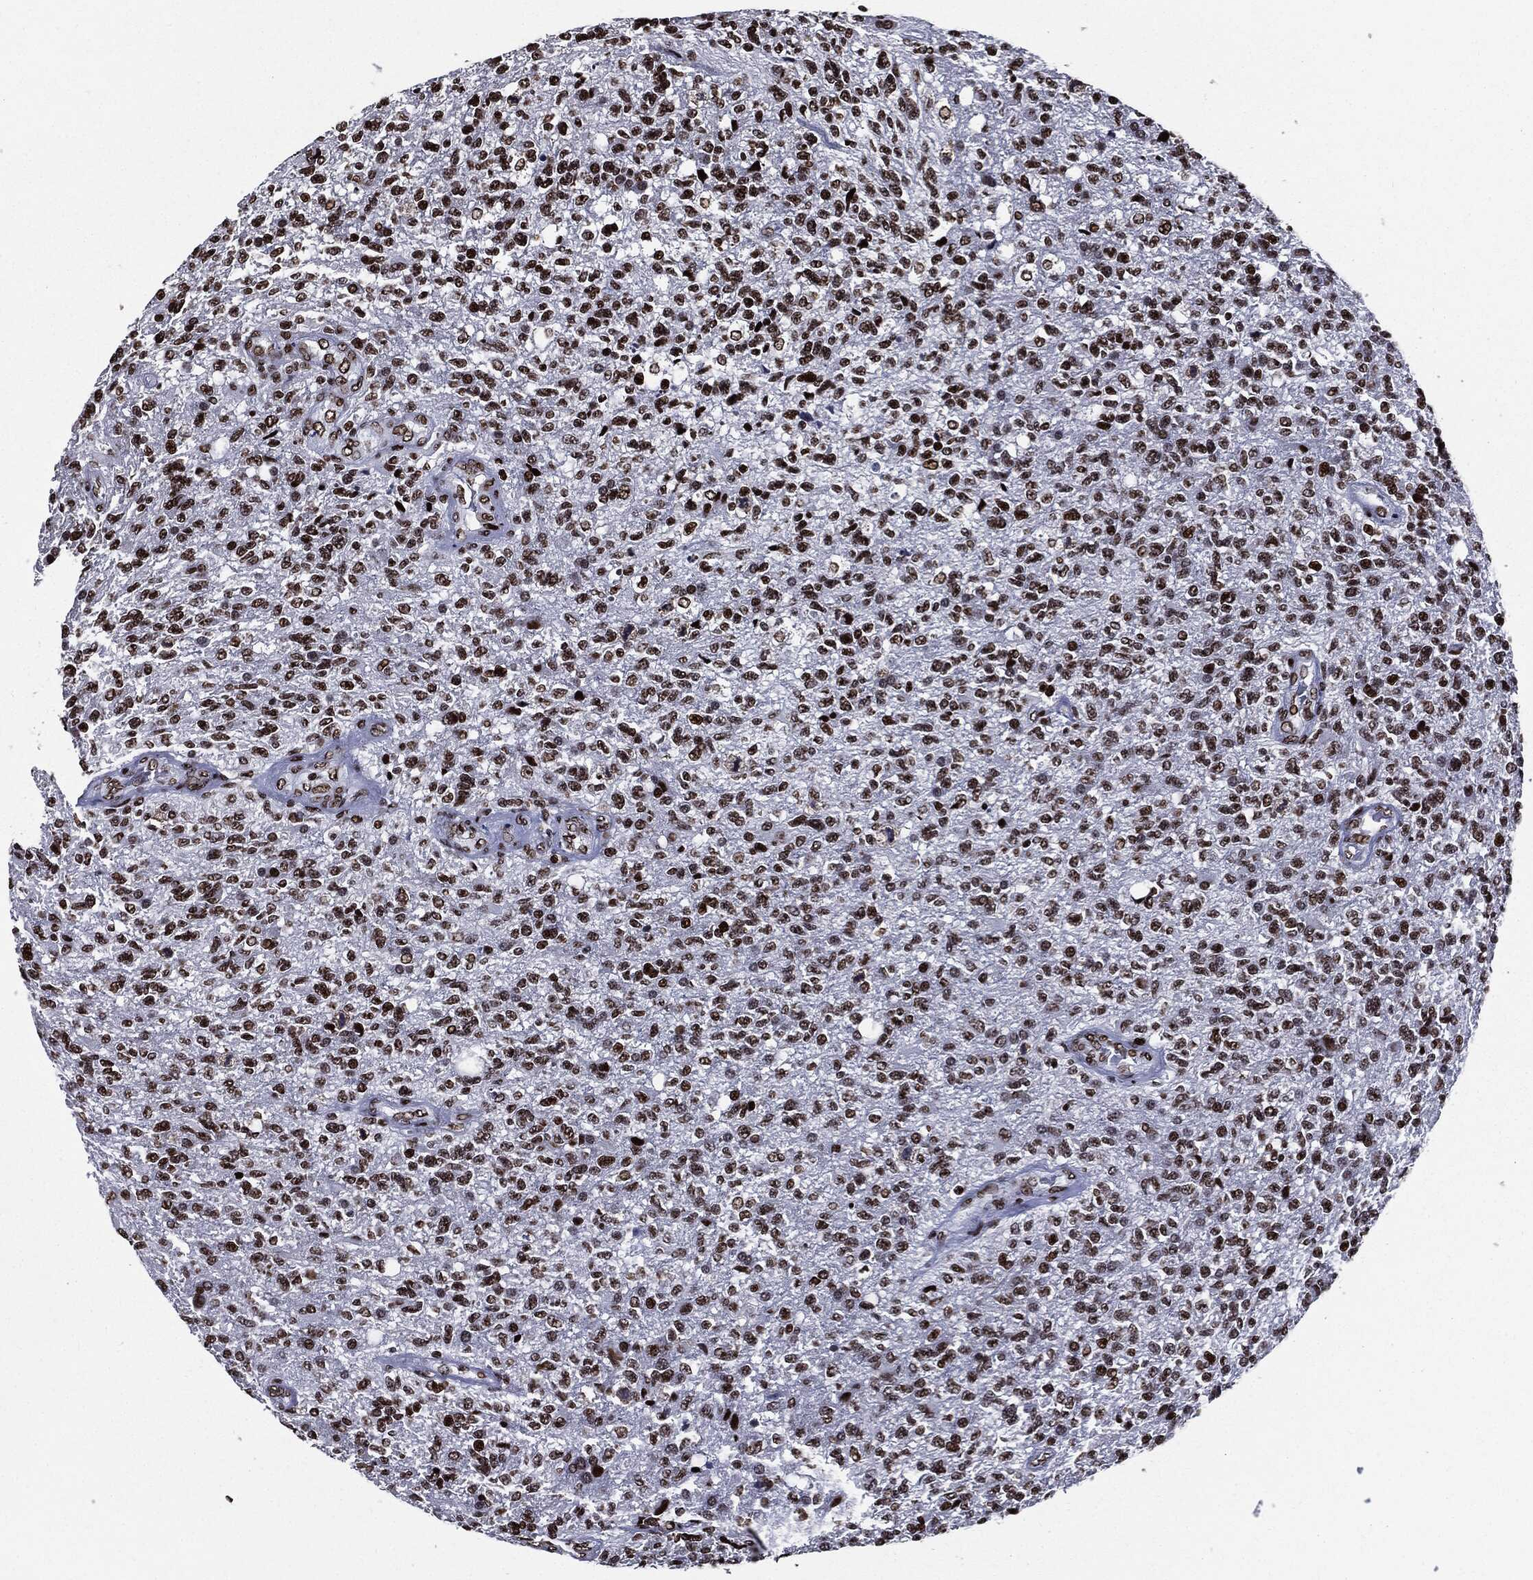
{"staining": {"intensity": "strong", "quantity": ">75%", "location": "nuclear"}, "tissue": "glioma", "cell_type": "Tumor cells", "image_type": "cancer", "snomed": [{"axis": "morphology", "description": "Glioma, malignant, High grade"}, {"axis": "topography", "description": "Brain"}], "caption": "A brown stain labels strong nuclear staining of a protein in human glioma tumor cells.", "gene": "ZFP91", "patient": {"sex": "male", "age": 56}}